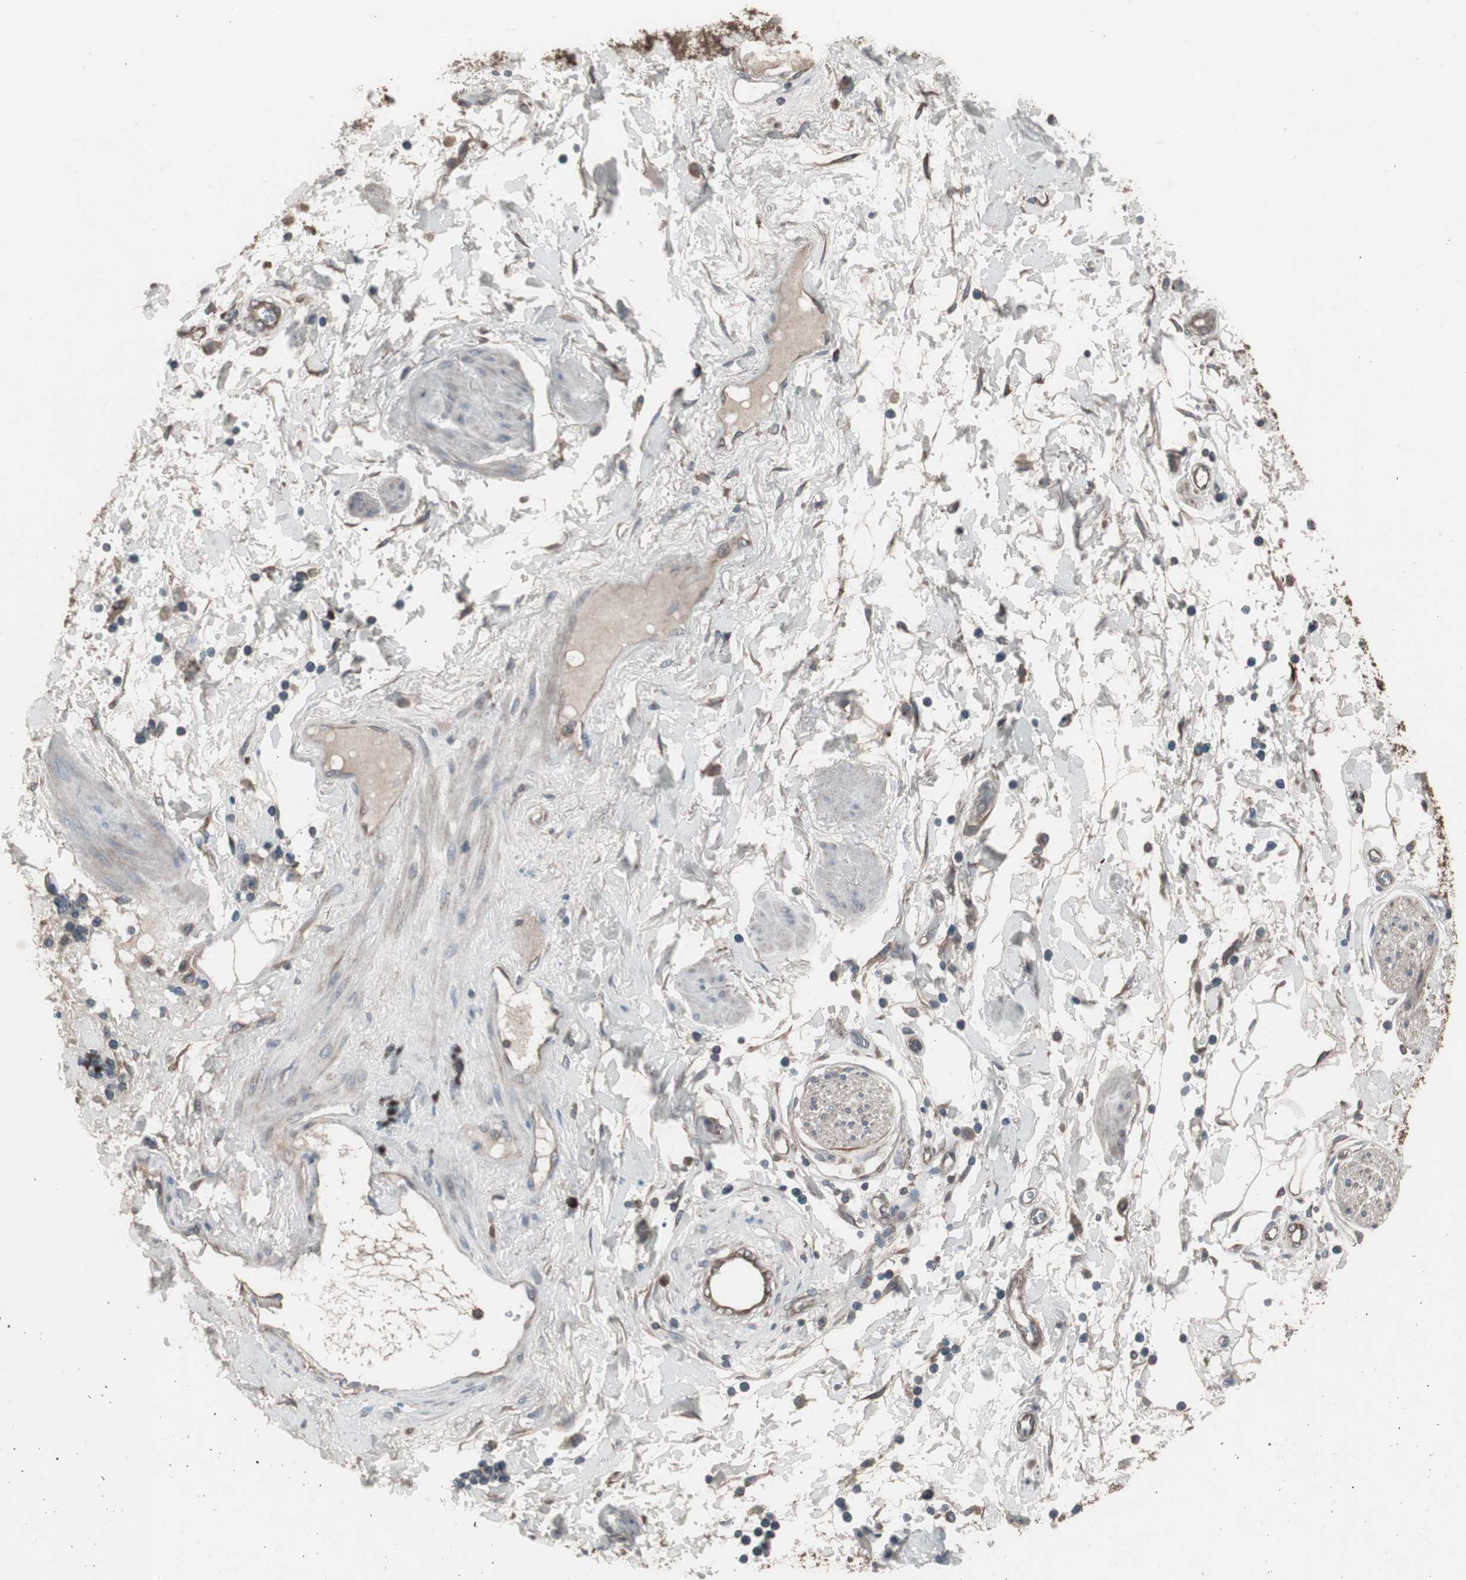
{"staining": {"intensity": "moderate", "quantity": ">75%", "location": "cytoplasmic/membranous"}, "tissue": "adipose tissue", "cell_type": "Adipocytes", "image_type": "normal", "snomed": [{"axis": "morphology", "description": "Normal tissue, NOS"}, {"axis": "topography", "description": "Soft tissue"}, {"axis": "topography", "description": "Peripheral nerve tissue"}], "caption": "This photomicrograph shows benign adipose tissue stained with immunohistochemistry to label a protein in brown. The cytoplasmic/membranous of adipocytes show moderate positivity for the protein. Nuclei are counter-stained blue.", "gene": "SSTR2", "patient": {"sex": "female", "age": 71}}